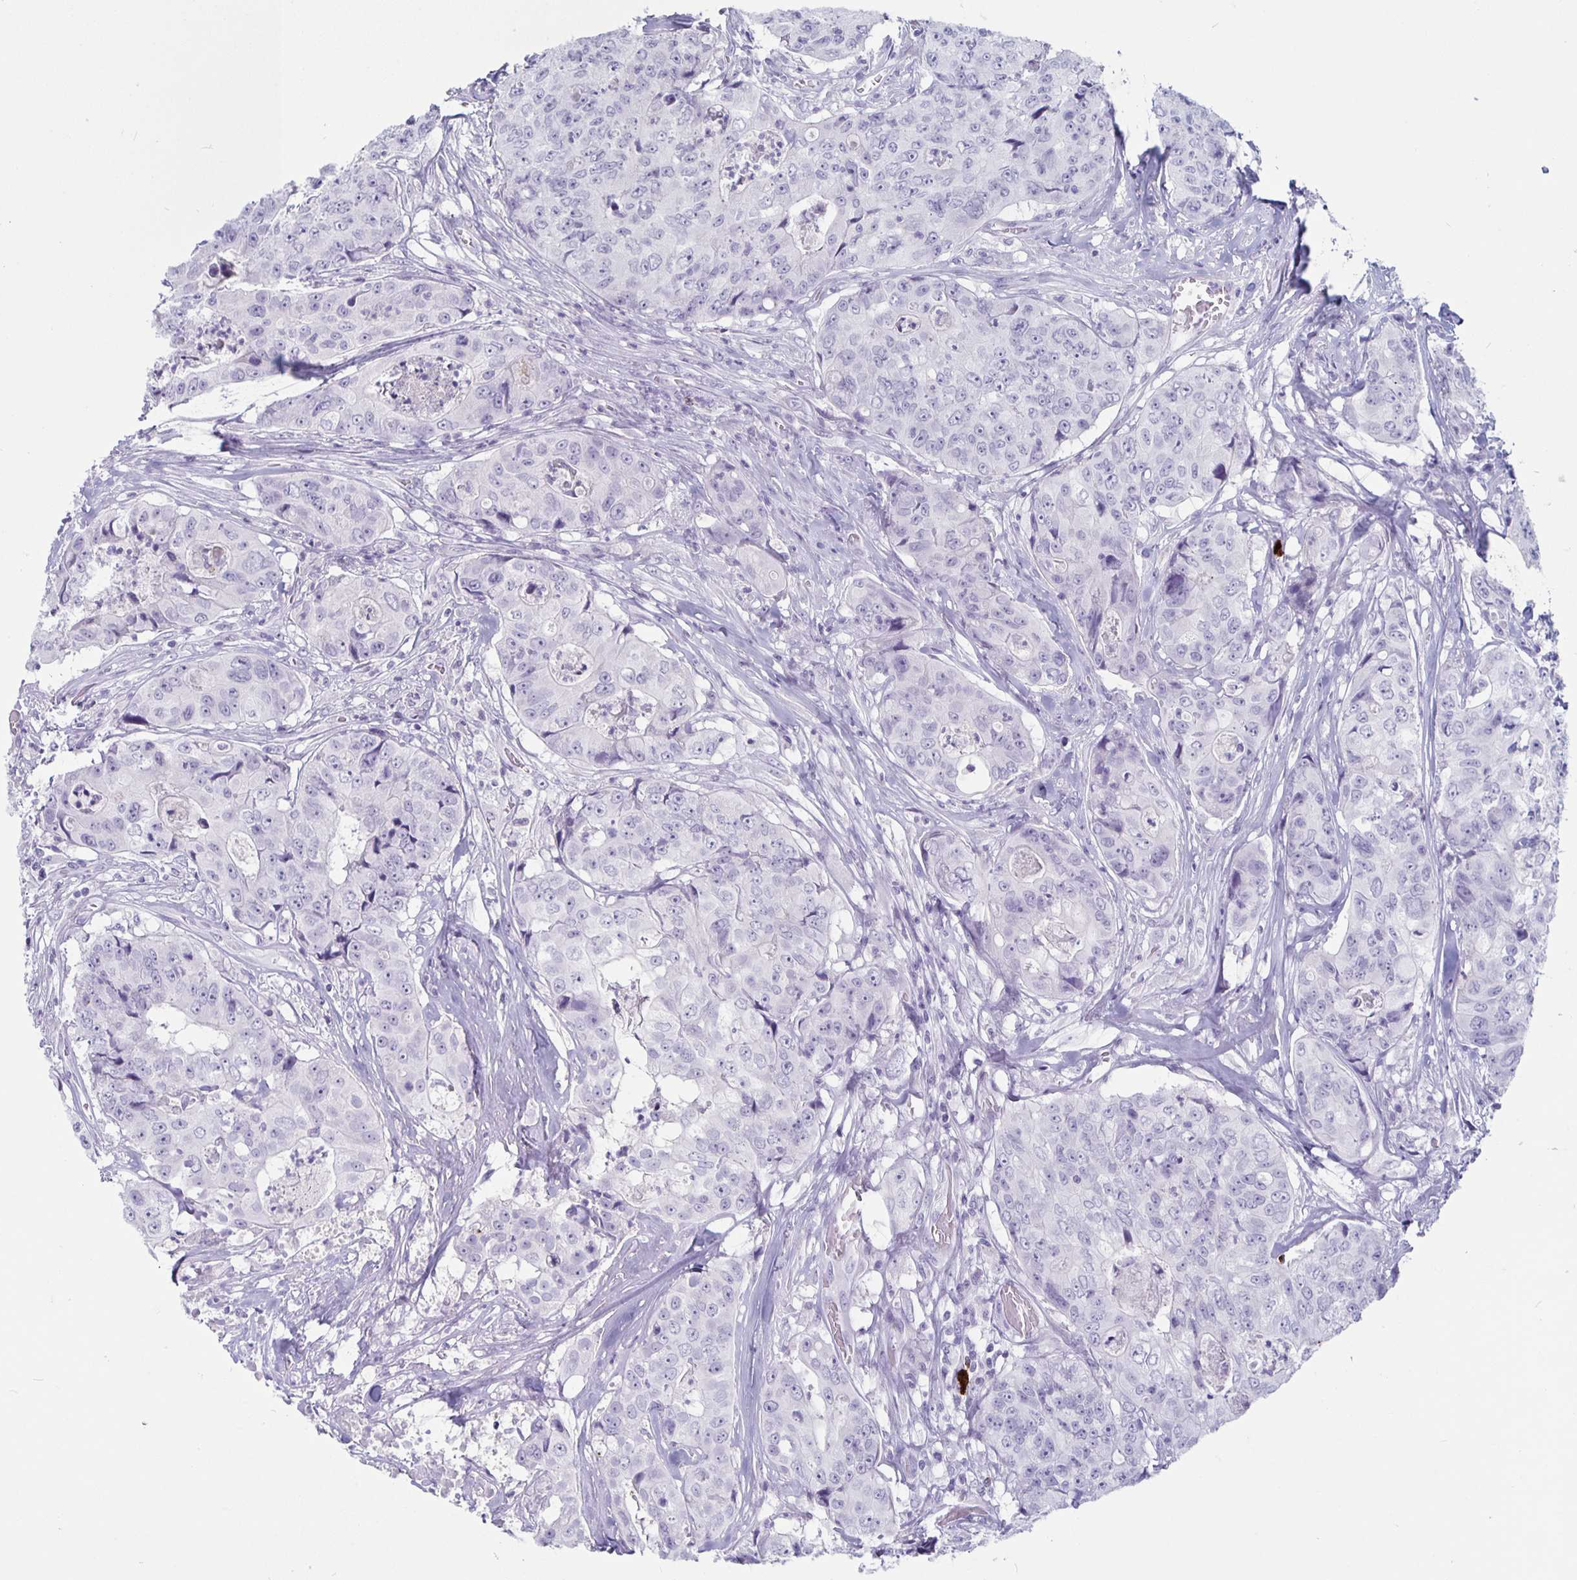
{"staining": {"intensity": "negative", "quantity": "none", "location": "none"}, "tissue": "colorectal cancer", "cell_type": "Tumor cells", "image_type": "cancer", "snomed": [{"axis": "morphology", "description": "Adenocarcinoma, NOS"}, {"axis": "topography", "description": "Rectum"}], "caption": "Colorectal adenocarcinoma was stained to show a protein in brown. There is no significant staining in tumor cells.", "gene": "GZMK", "patient": {"sex": "female", "age": 62}}